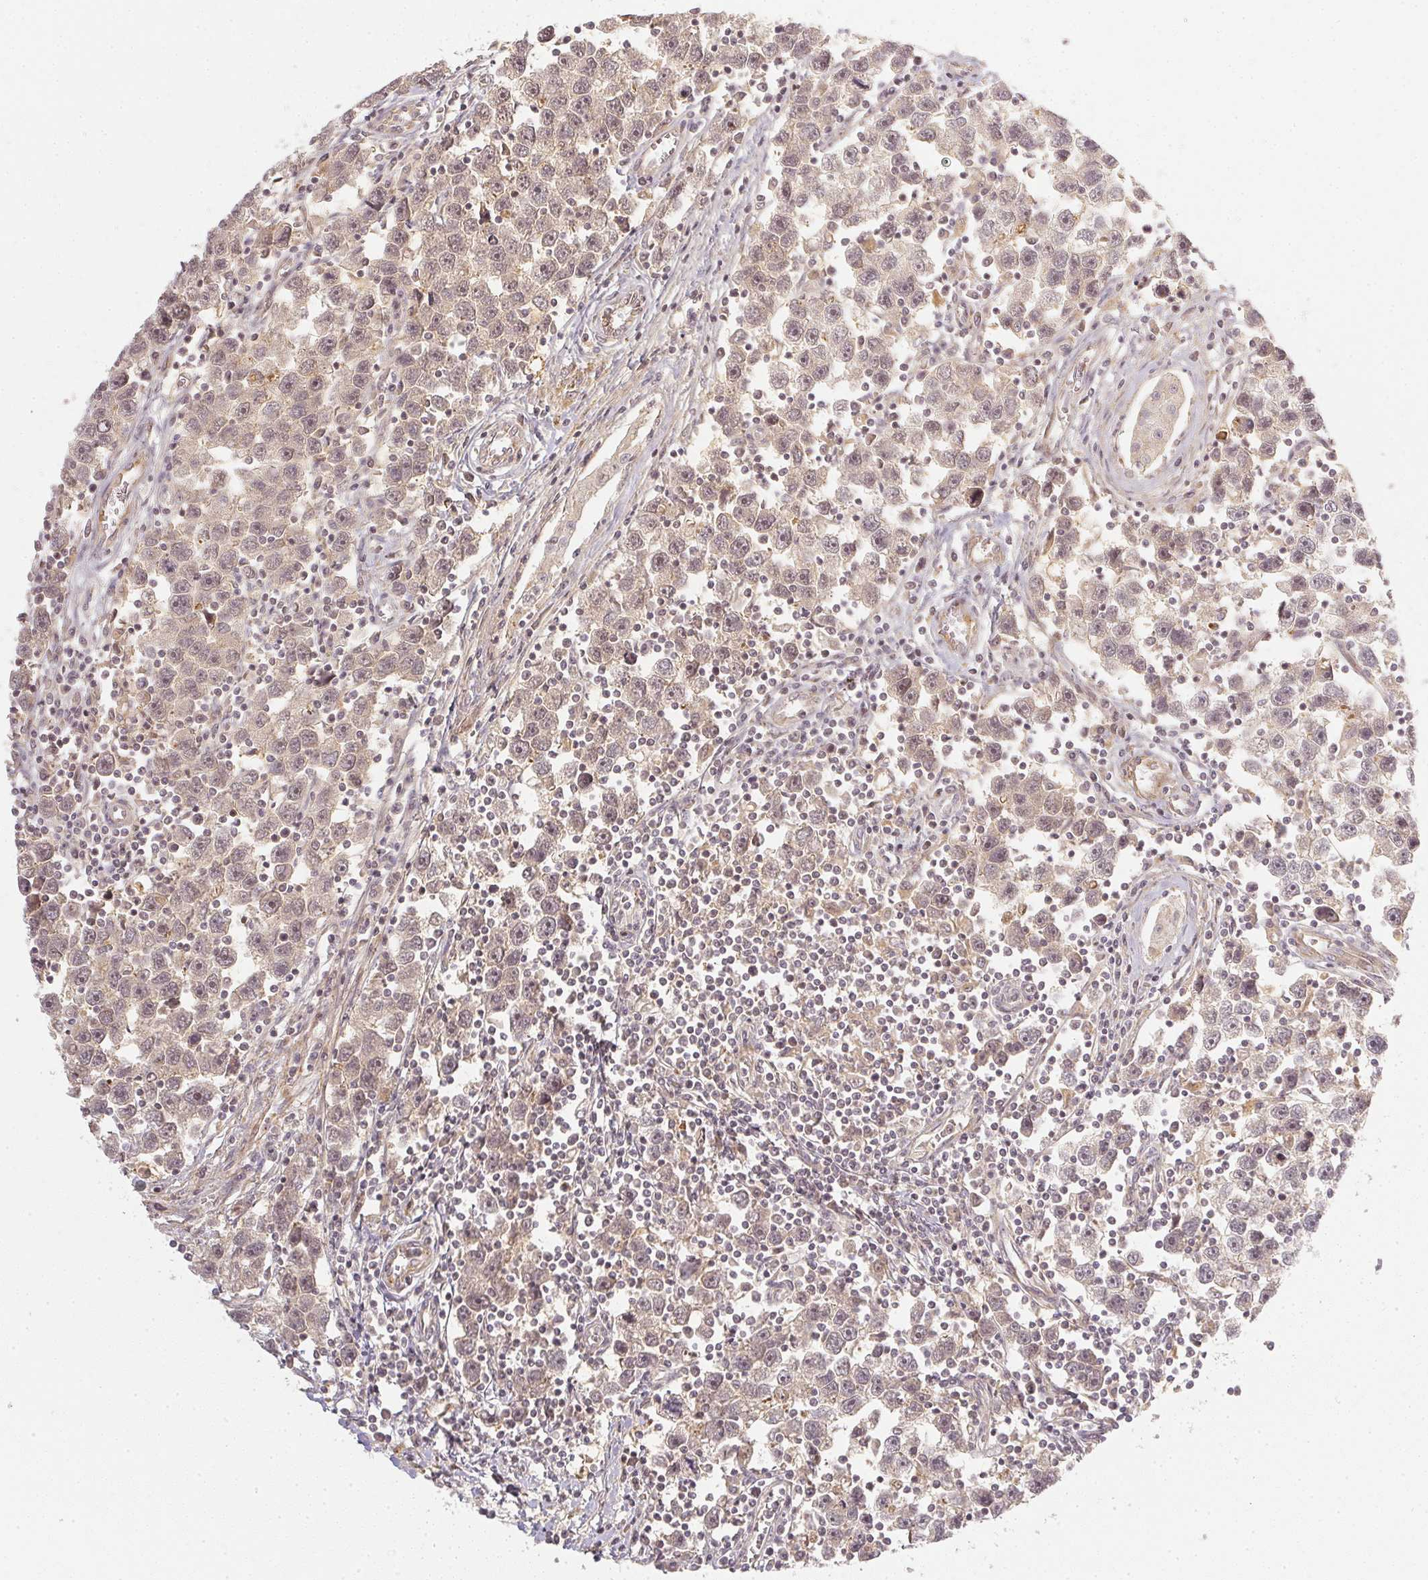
{"staining": {"intensity": "negative", "quantity": "none", "location": "none"}, "tissue": "testis cancer", "cell_type": "Tumor cells", "image_type": "cancer", "snomed": [{"axis": "morphology", "description": "Seminoma, NOS"}, {"axis": "topography", "description": "Testis"}], "caption": "High magnification brightfield microscopy of testis cancer (seminoma) stained with DAB (3,3'-diaminobenzidine) (brown) and counterstained with hematoxylin (blue): tumor cells show no significant staining.", "gene": "SERPINE1", "patient": {"sex": "male", "age": 30}}